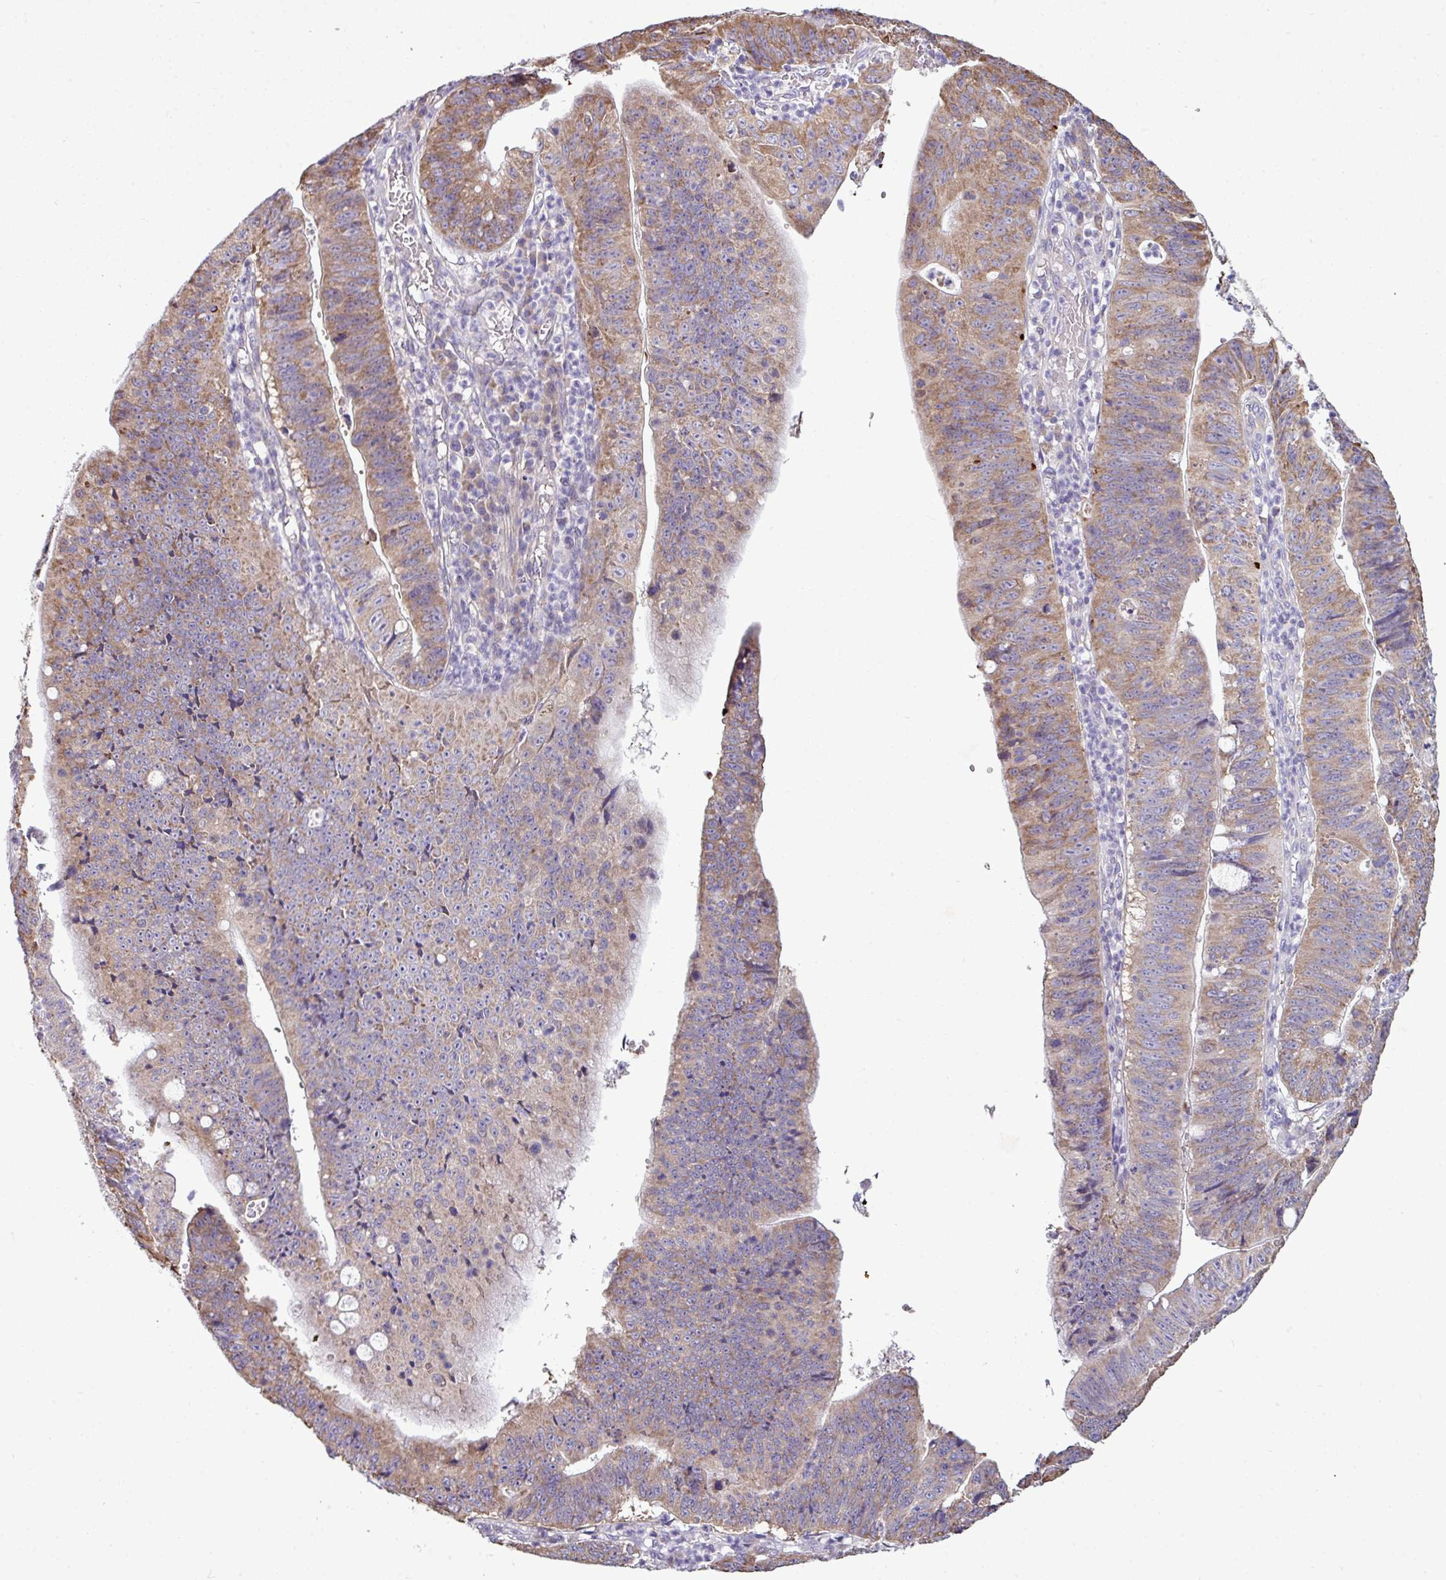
{"staining": {"intensity": "moderate", "quantity": "25%-75%", "location": "cytoplasmic/membranous"}, "tissue": "stomach cancer", "cell_type": "Tumor cells", "image_type": "cancer", "snomed": [{"axis": "morphology", "description": "Adenocarcinoma, NOS"}, {"axis": "topography", "description": "Stomach"}], "caption": "Protein analysis of stomach cancer tissue exhibits moderate cytoplasmic/membranous staining in approximately 25%-75% of tumor cells.", "gene": "AGAP5", "patient": {"sex": "male", "age": 59}}